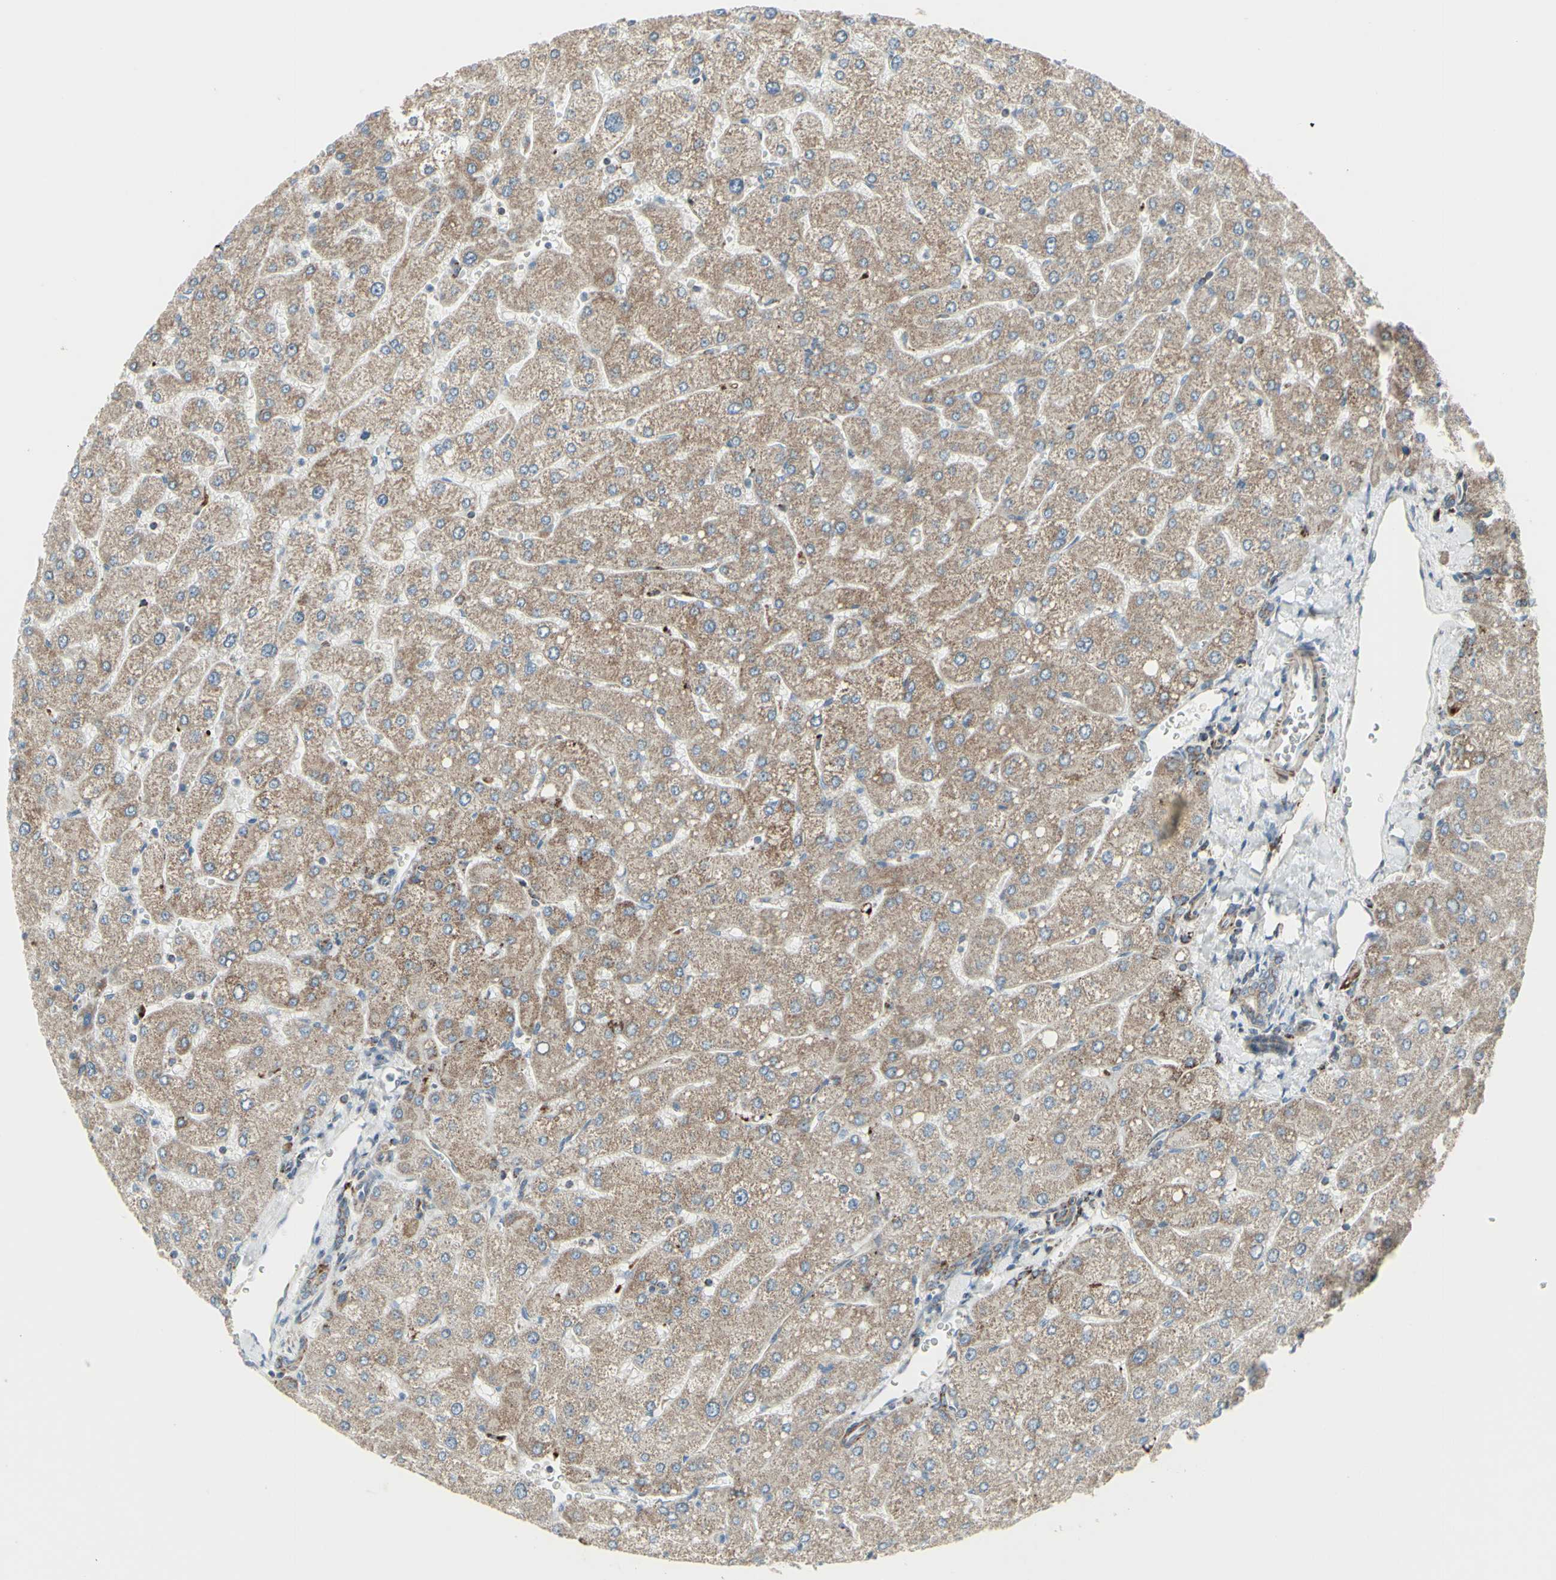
{"staining": {"intensity": "weak", "quantity": ">75%", "location": "cytoplasmic/membranous"}, "tissue": "liver", "cell_type": "Cholangiocytes", "image_type": "normal", "snomed": [{"axis": "morphology", "description": "Normal tissue, NOS"}, {"axis": "topography", "description": "Liver"}], "caption": "IHC of unremarkable human liver shows low levels of weak cytoplasmic/membranous staining in about >75% of cholangiocytes. The staining was performed using DAB (3,3'-diaminobenzidine) to visualize the protein expression in brown, while the nuclei were stained in blue with hematoxylin (Magnification: 20x).", "gene": "FAM171B", "patient": {"sex": "male", "age": 55}}